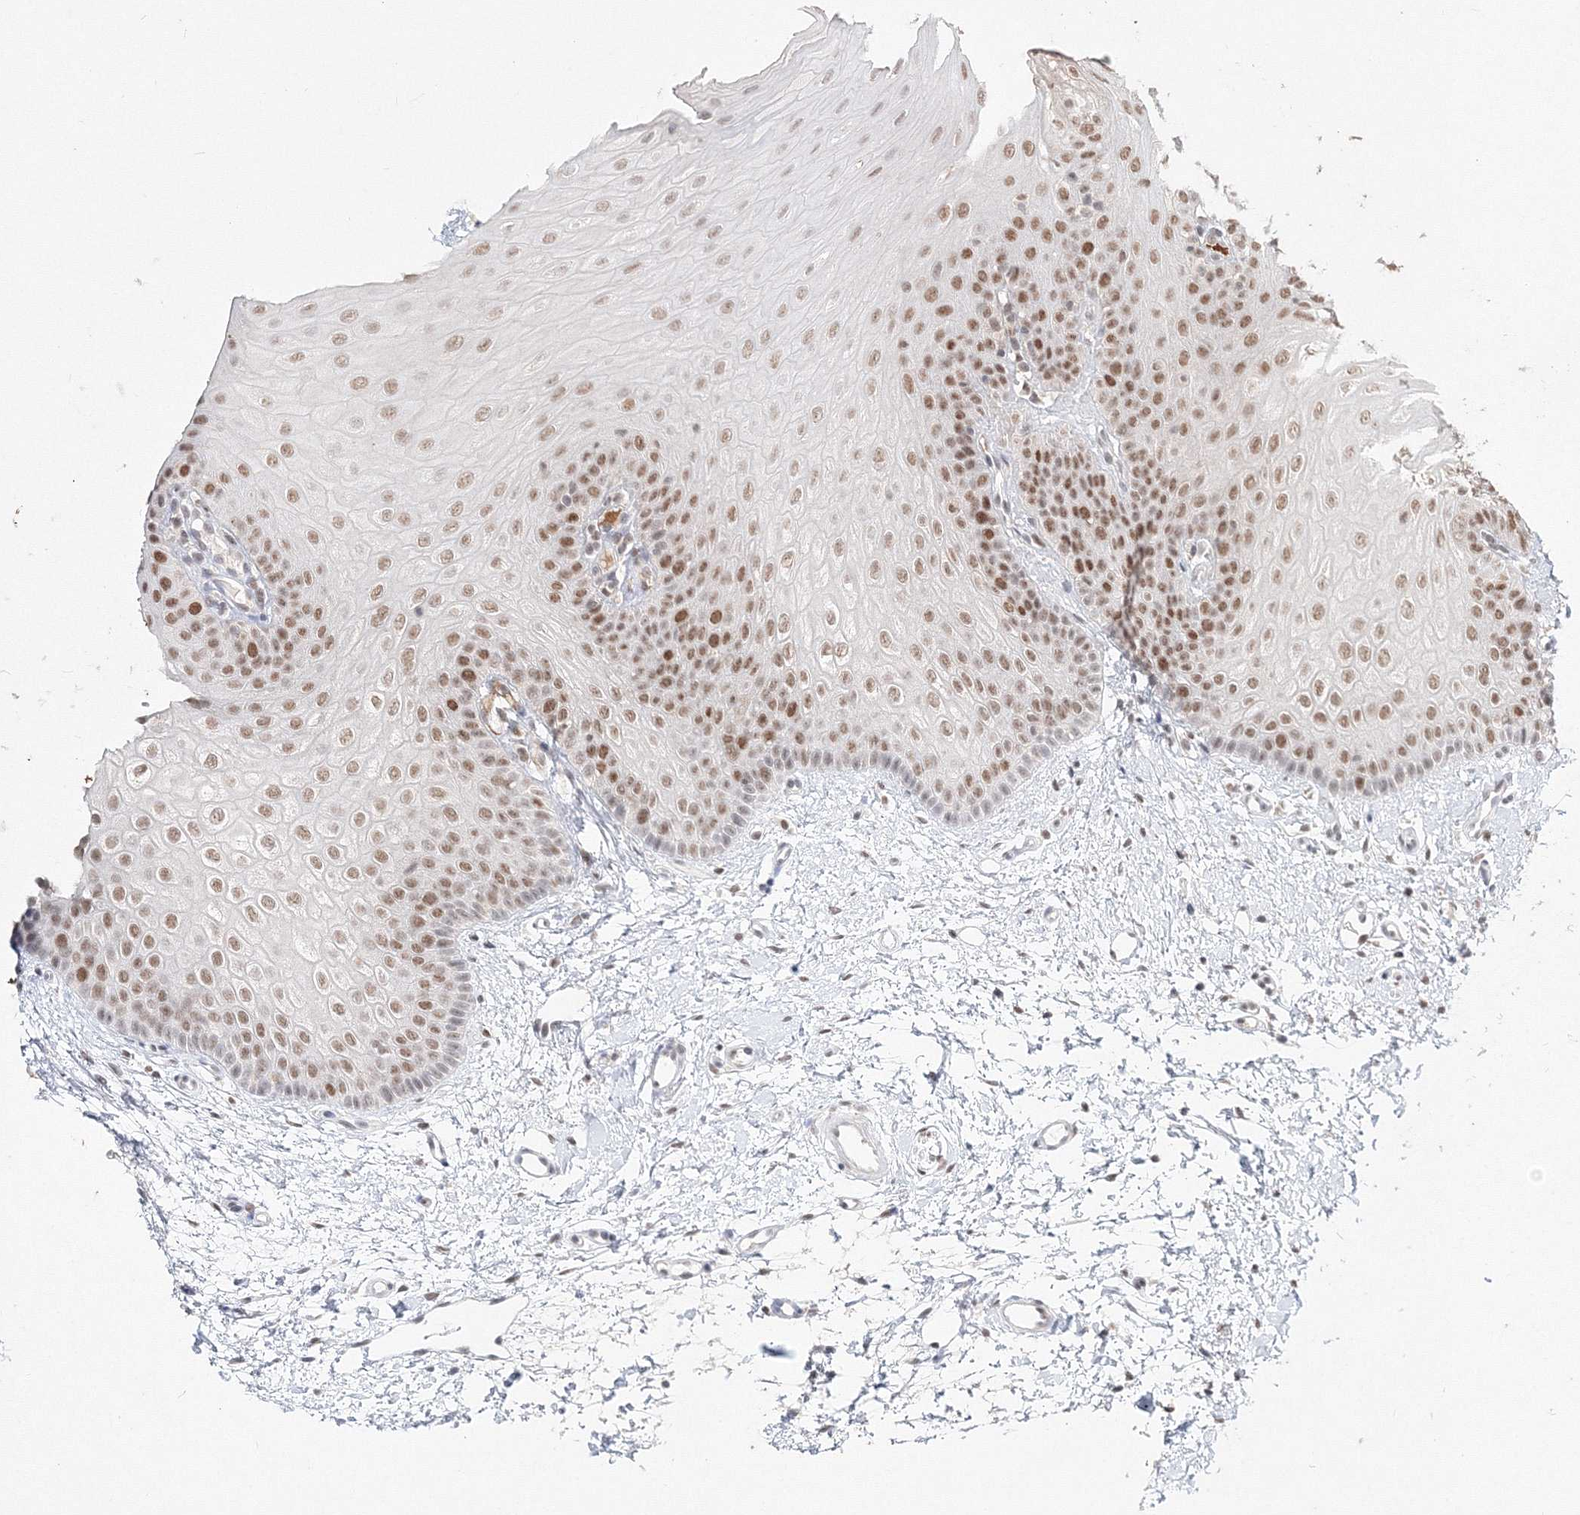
{"staining": {"intensity": "moderate", "quantity": ">75%", "location": "nuclear"}, "tissue": "oral mucosa", "cell_type": "Squamous epithelial cells", "image_type": "normal", "snomed": [{"axis": "morphology", "description": "Normal tissue, NOS"}, {"axis": "topography", "description": "Oral tissue"}], "caption": "An image showing moderate nuclear staining in about >75% of squamous epithelial cells in benign oral mucosa, as visualized by brown immunohistochemical staining.", "gene": "IWS1", "patient": {"sex": "female", "age": 68}}